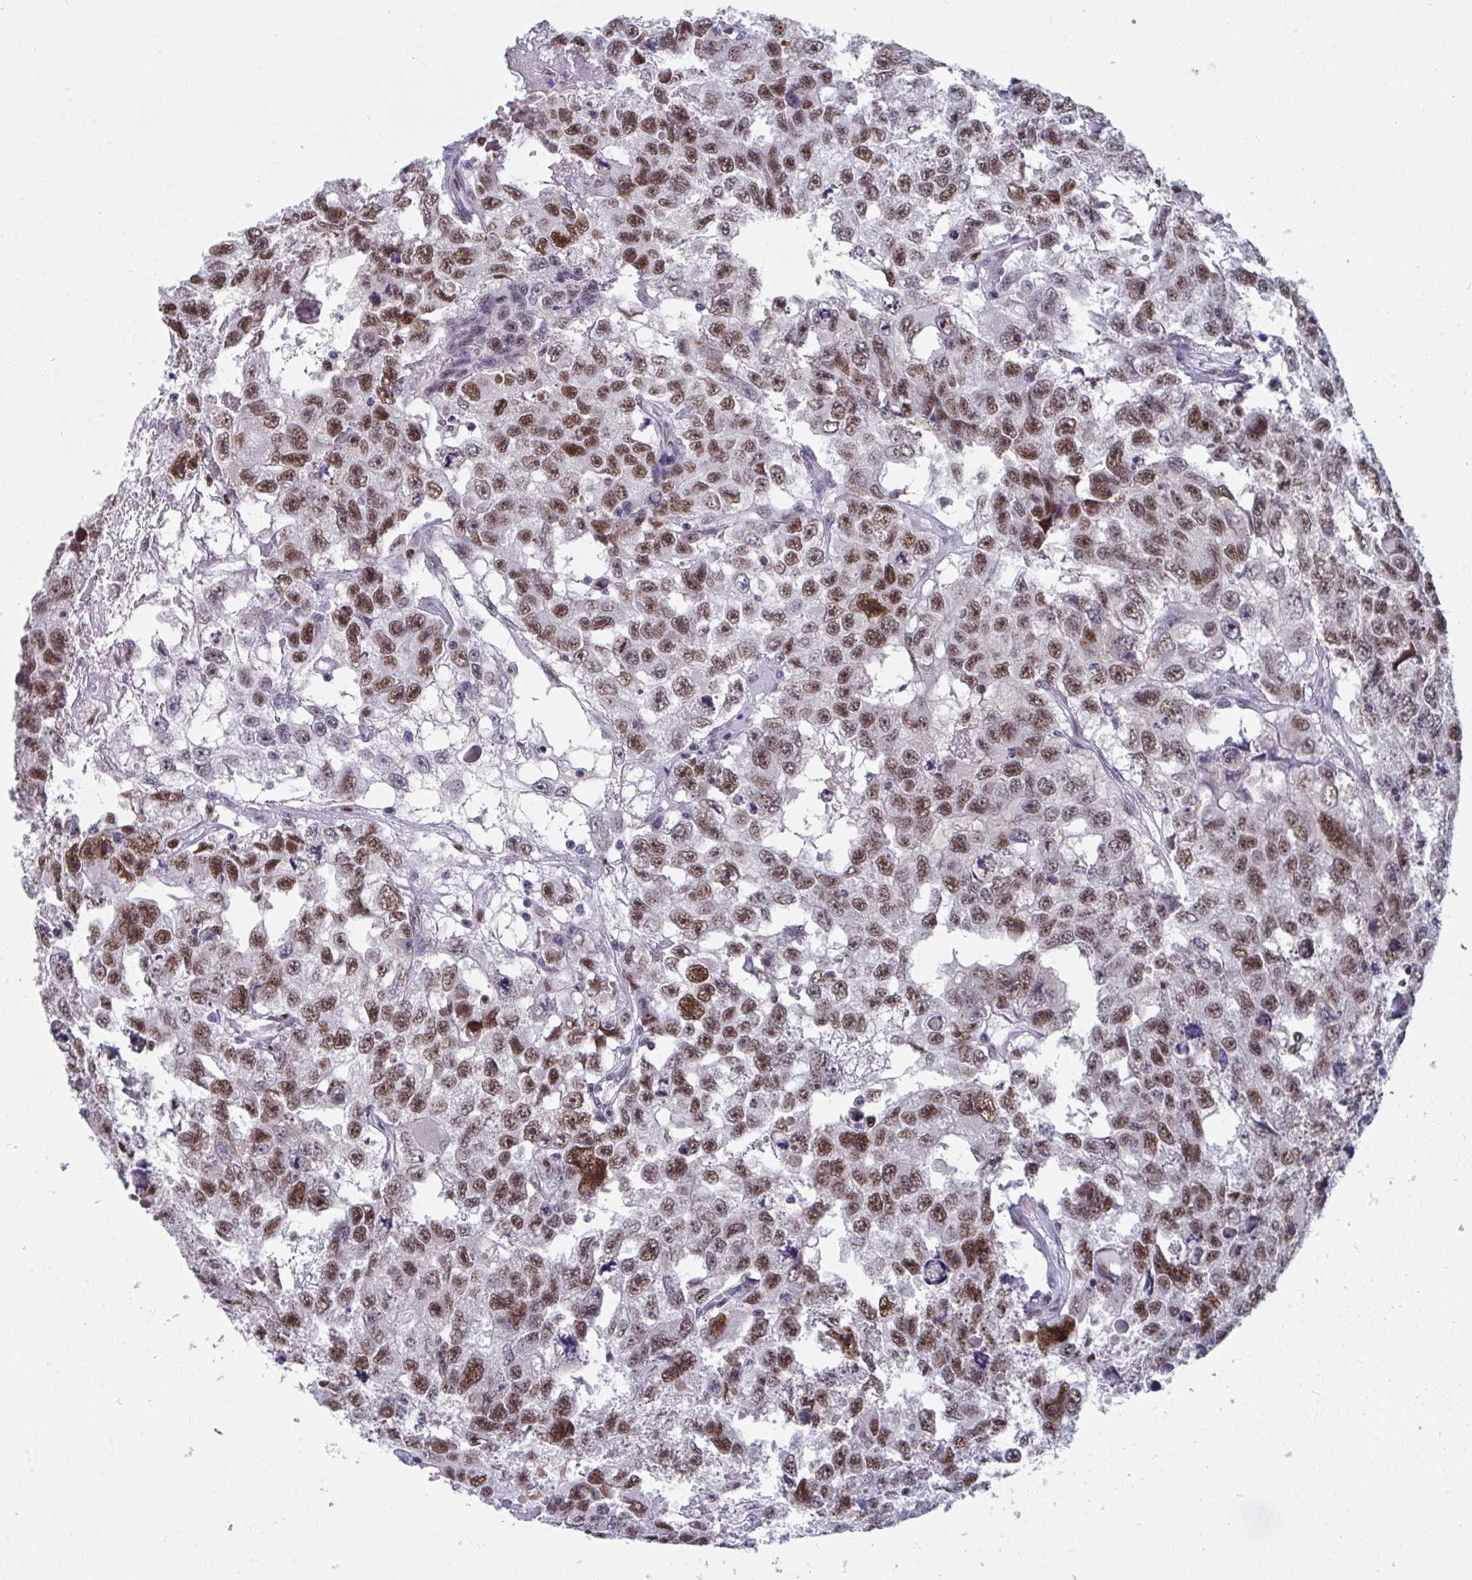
{"staining": {"intensity": "moderate", "quantity": ">75%", "location": "nuclear"}, "tissue": "testis cancer", "cell_type": "Tumor cells", "image_type": "cancer", "snomed": [{"axis": "morphology", "description": "Seminoma, NOS"}, {"axis": "topography", "description": "Testis"}], "caption": "Protein staining reveals moderate nuclear expression in approximately >75% of tumor cells in seminoma (testis).", "gene": "JDP2", "patient": {"sex": "male", "age": 26}}